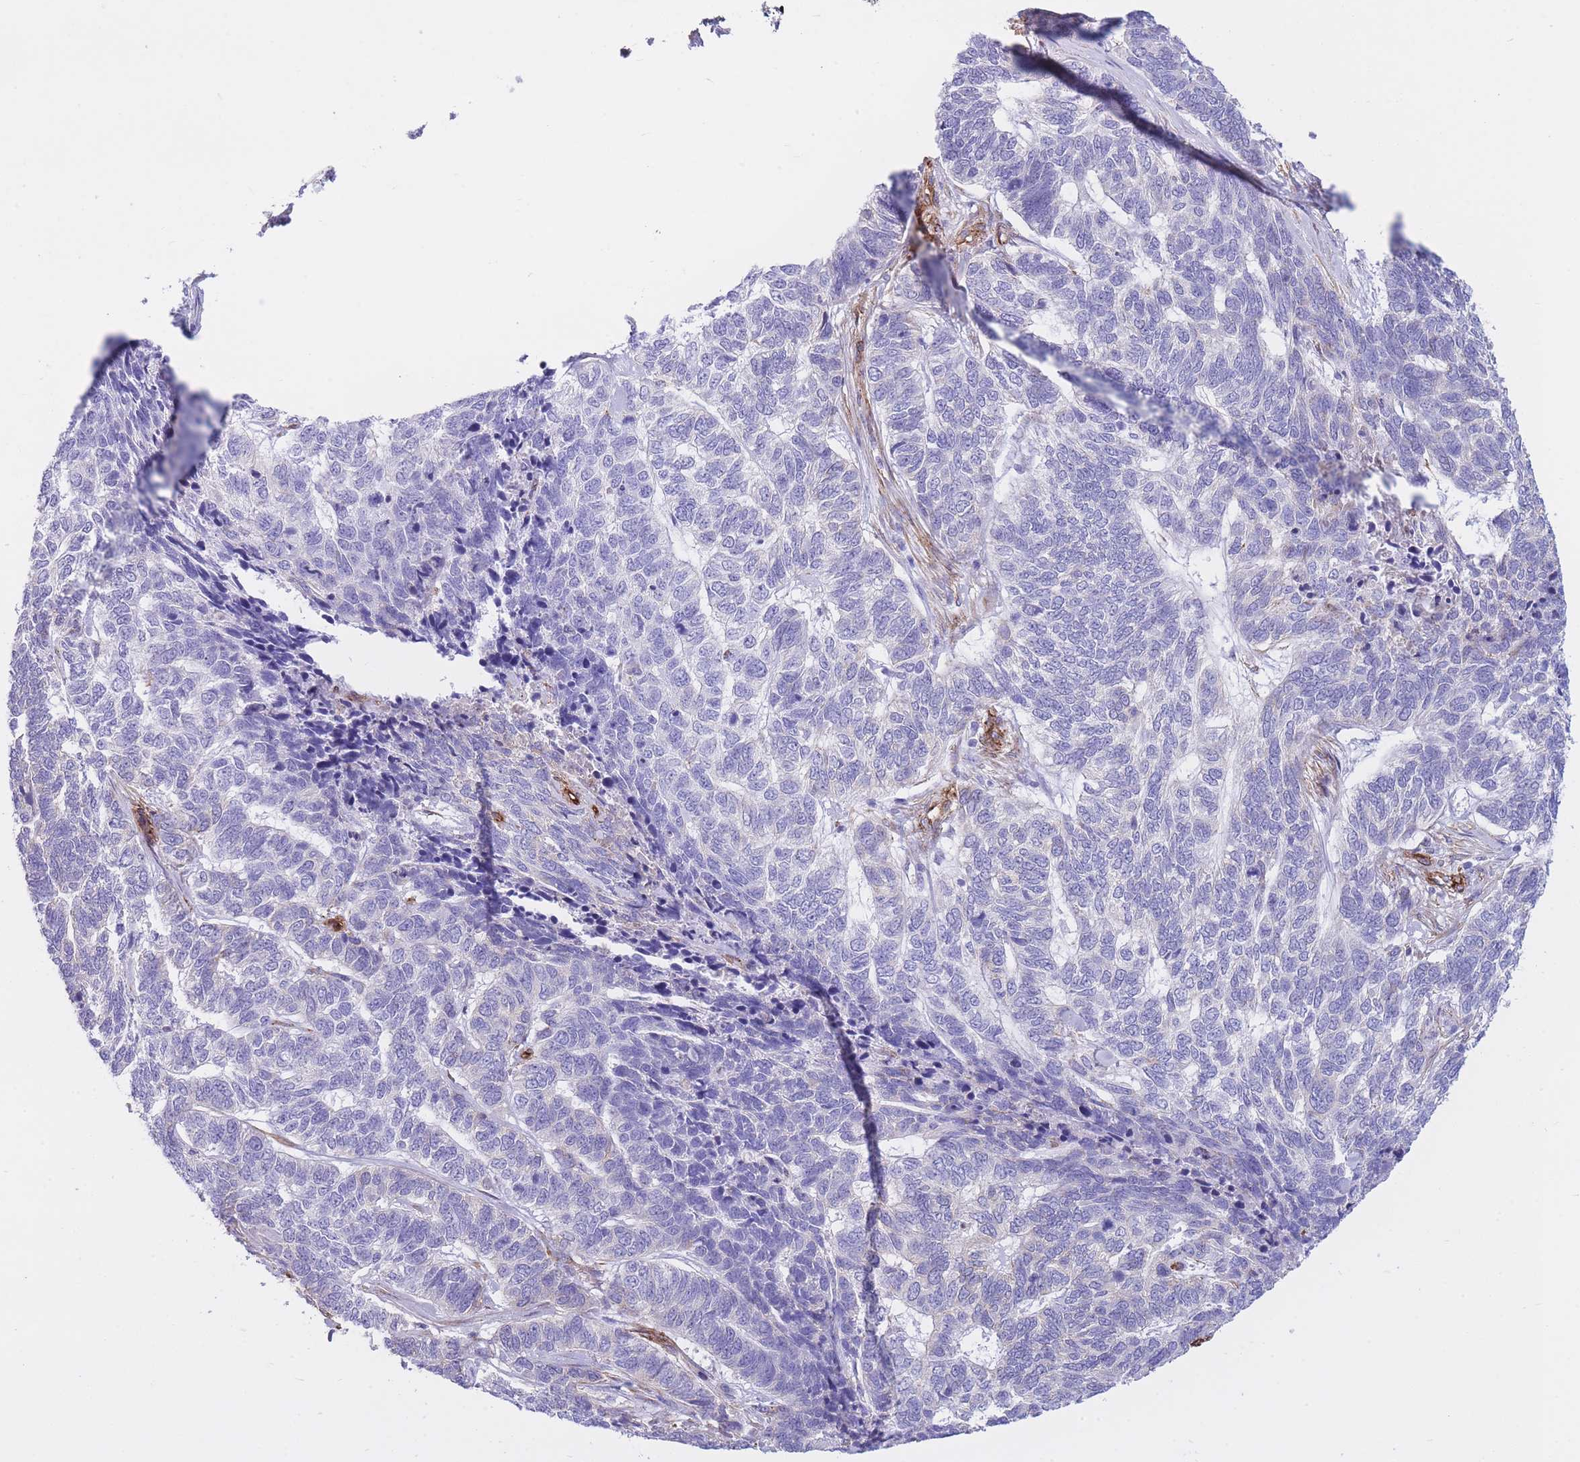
{"staining": {"intensity": "negative", "quantity": "none", "location": "none"}, "tissue": "skin cancer", "cell_type": "Tumor cells", "image_type": "cancer", "snomed": [{"axis": "morphology", "description": "Basal cell carcinoma"}, {"axis": "topography", "description": "Skin"}], "caption": "Skin cancer was stained to show a protein in brown. There is no significant positivity in tumor cells.", "gene": "CAVIN1", "patient": {"sex": "female", "age": 65}}